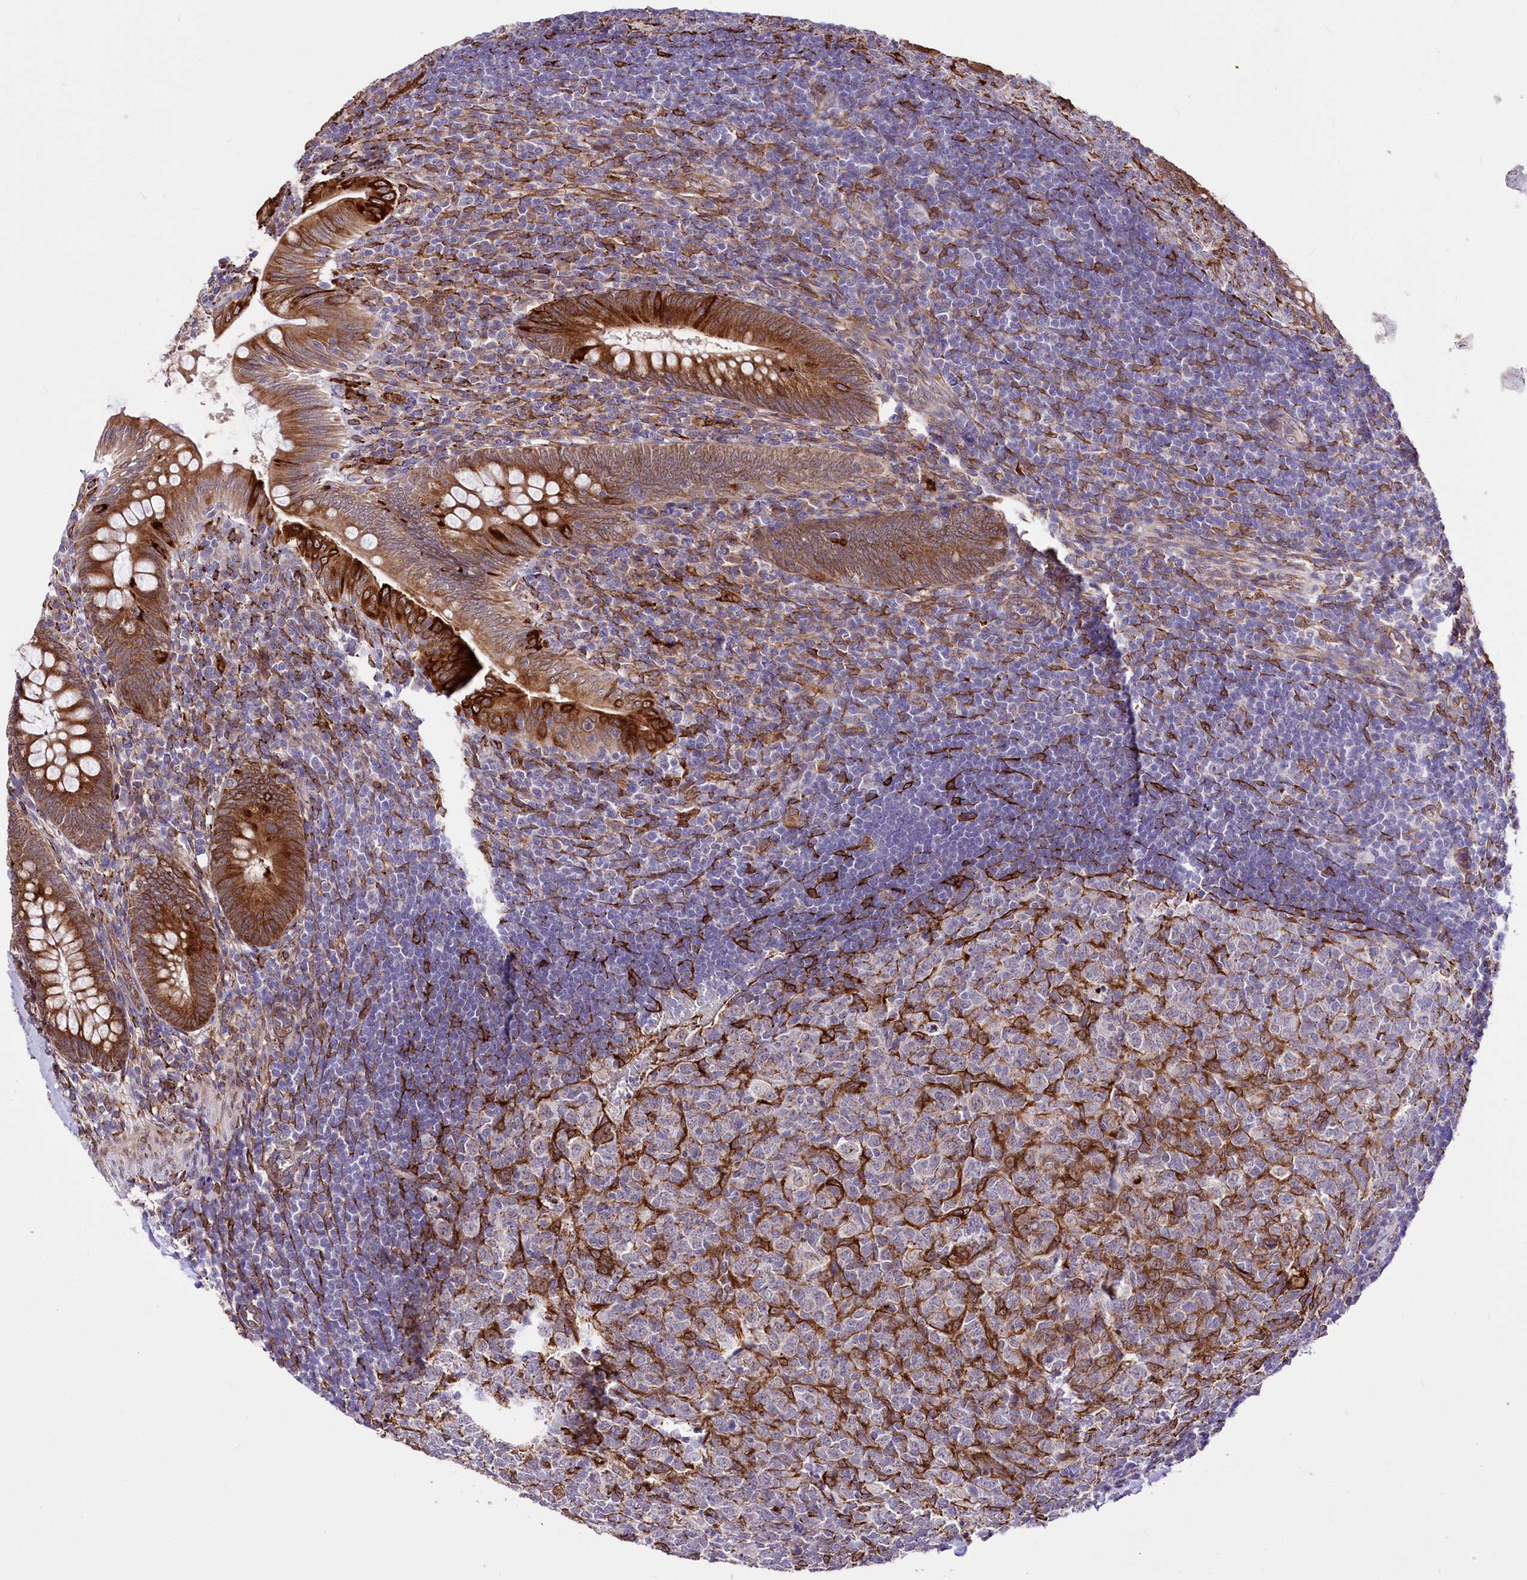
{"staining": {"intensity": "strong", "quantity": ">75%", "location": "cytoplasmic/membranous"}, "tissue": "appendix", "cell_type": "Glandular cells", "image_type": "normal", "snomed": [{"axis": "morphology", "description": "Normal tissue, NOS"}, {"axis": "topography", "description": "Appendix"}], "caption": "Glandular cells display high levels of strong cytoplasmic/membranous expression in approximately >75% of cells in normal human appendix.", "gene": "WWC1", "patient": {"sex": "male", "age": 14}}